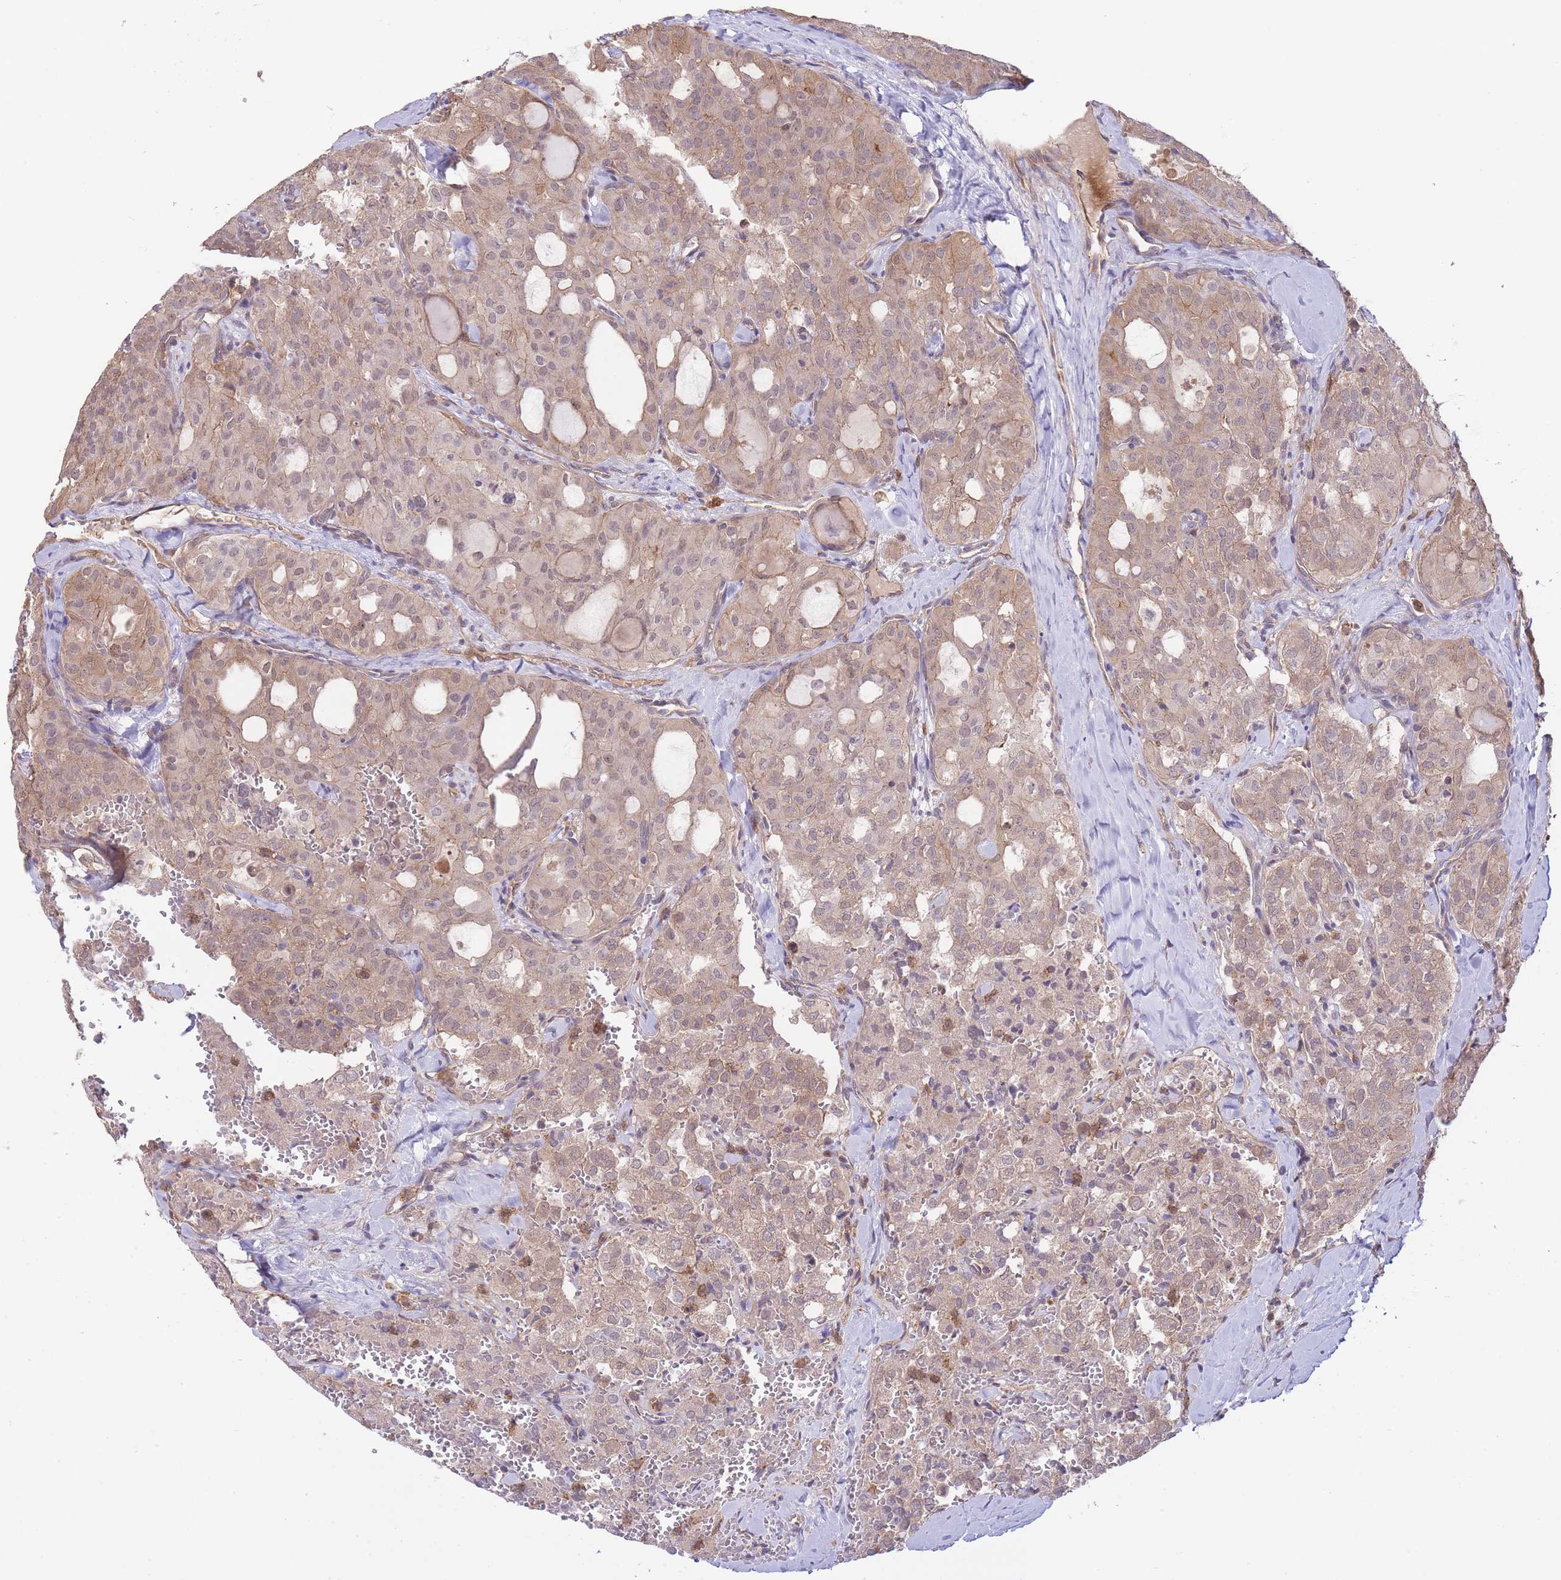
{"staining": {"intensity": "weak", "quantity": ">75%", "location": "cytoplasmic/membranous"}, "tissue": "thyroid cancer", "cell_type": "Tumor cells", "image_type": "cancer", "snomed": [{"axis": "morphology", "description": "Follicular adenoma carcinoma, NOS"}, {"axis": "topography", "description": "Thyroid gland"}], "caption": "The image shows immunohistochemical staining of thyroid follicular adenoma carcinoma. There is weak cytoplasmic/membranous staining is seen in approximately >75% of tumor cells.", "gene": "ZNF304", "patient": {"sex": "male", "age": 75}}